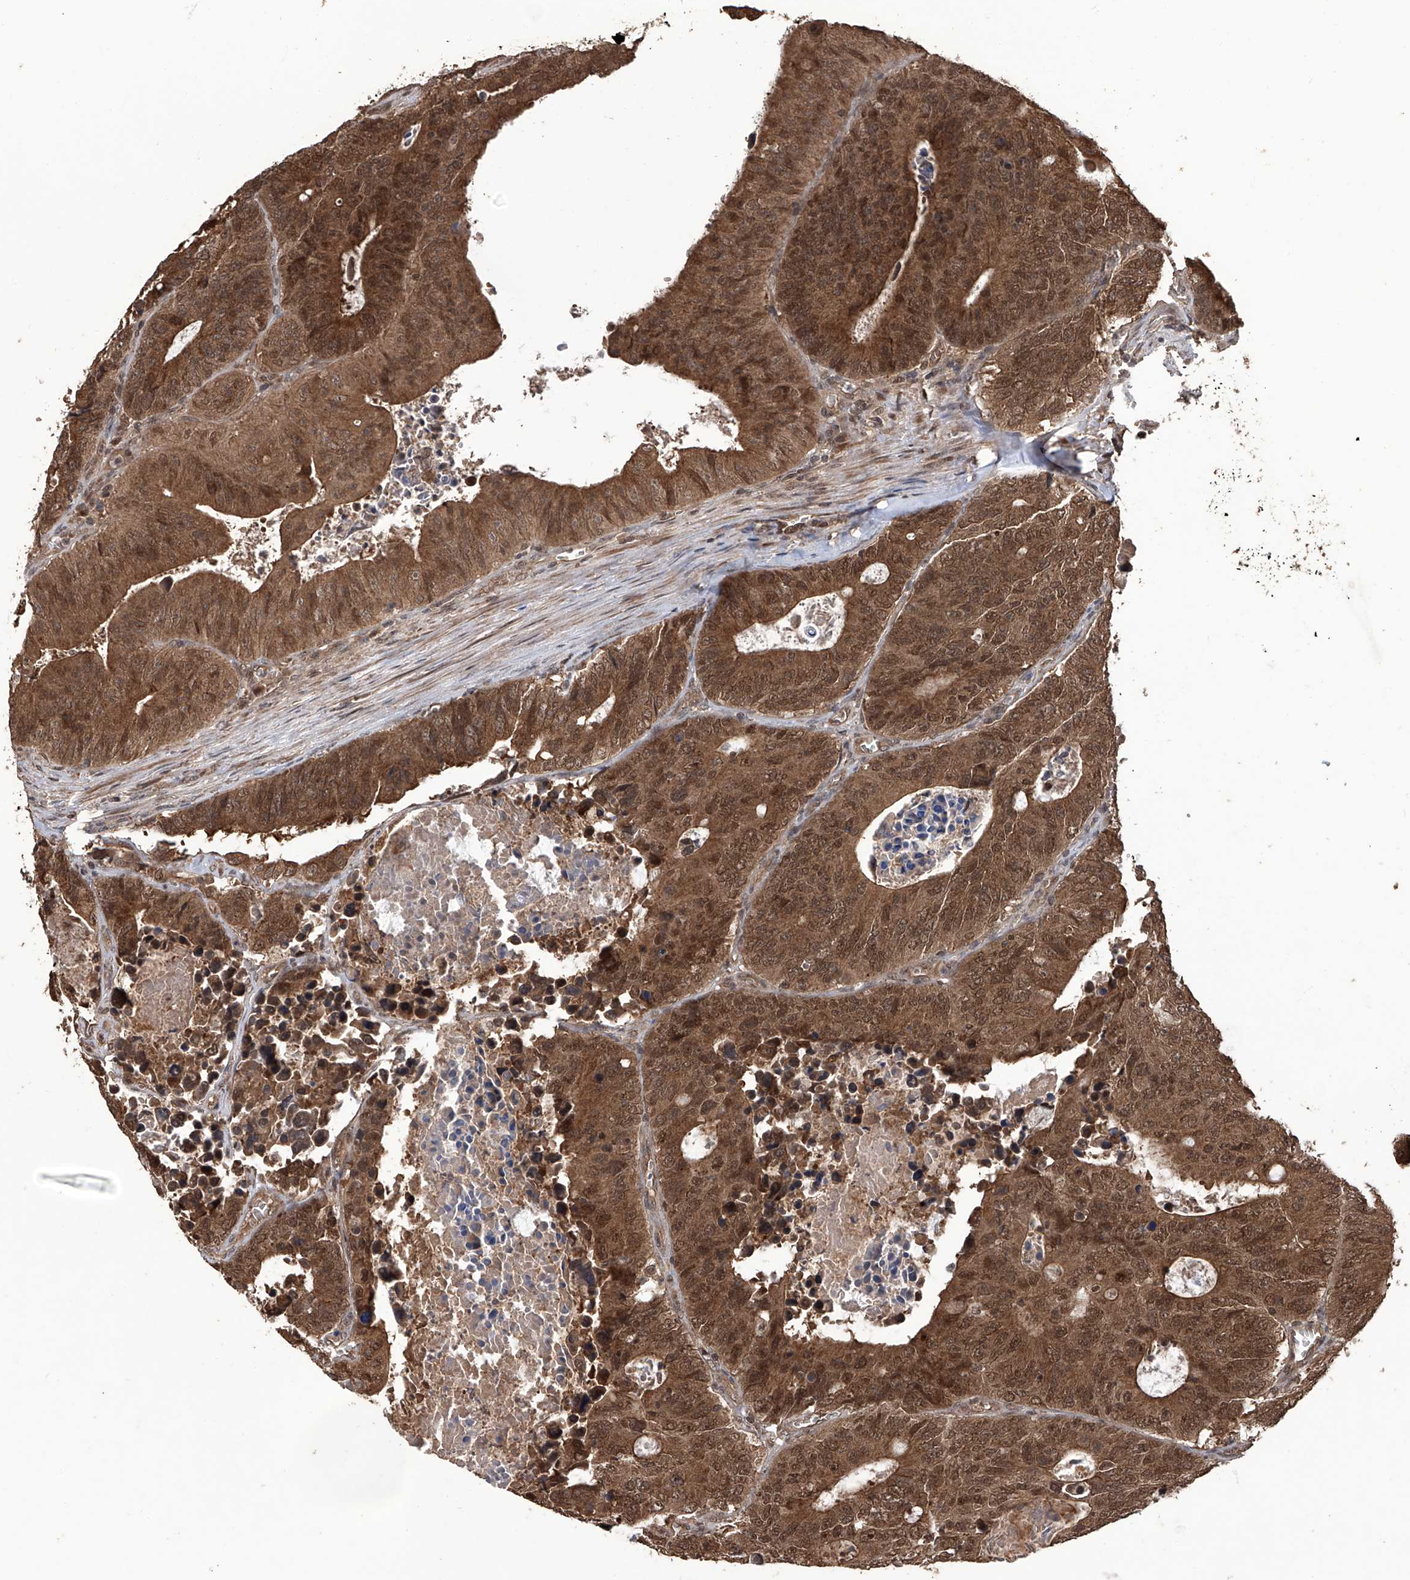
{"staining": {"intensity": "moderate", "quantity": ">75%", "location": "cytoplasmic/membranous,nuclear"}, "tissue": "colorectal cancer", "cell_type": "Tumor cells", "image_type": "cancer", "snomed": [{"axis": "morphology", "description": "Adenocarcinoma, NOS"}, {"axis": "topography", "description": "Colon"}], "caption": "Tumor cells demonstrate moderate cytoplasmic/membranous and nuclear expression in approximately >75% of cells in colorectal adenocarcinoma.", "gene": "LYSMD4", "patient": {"sex": "male", "age": 87}}